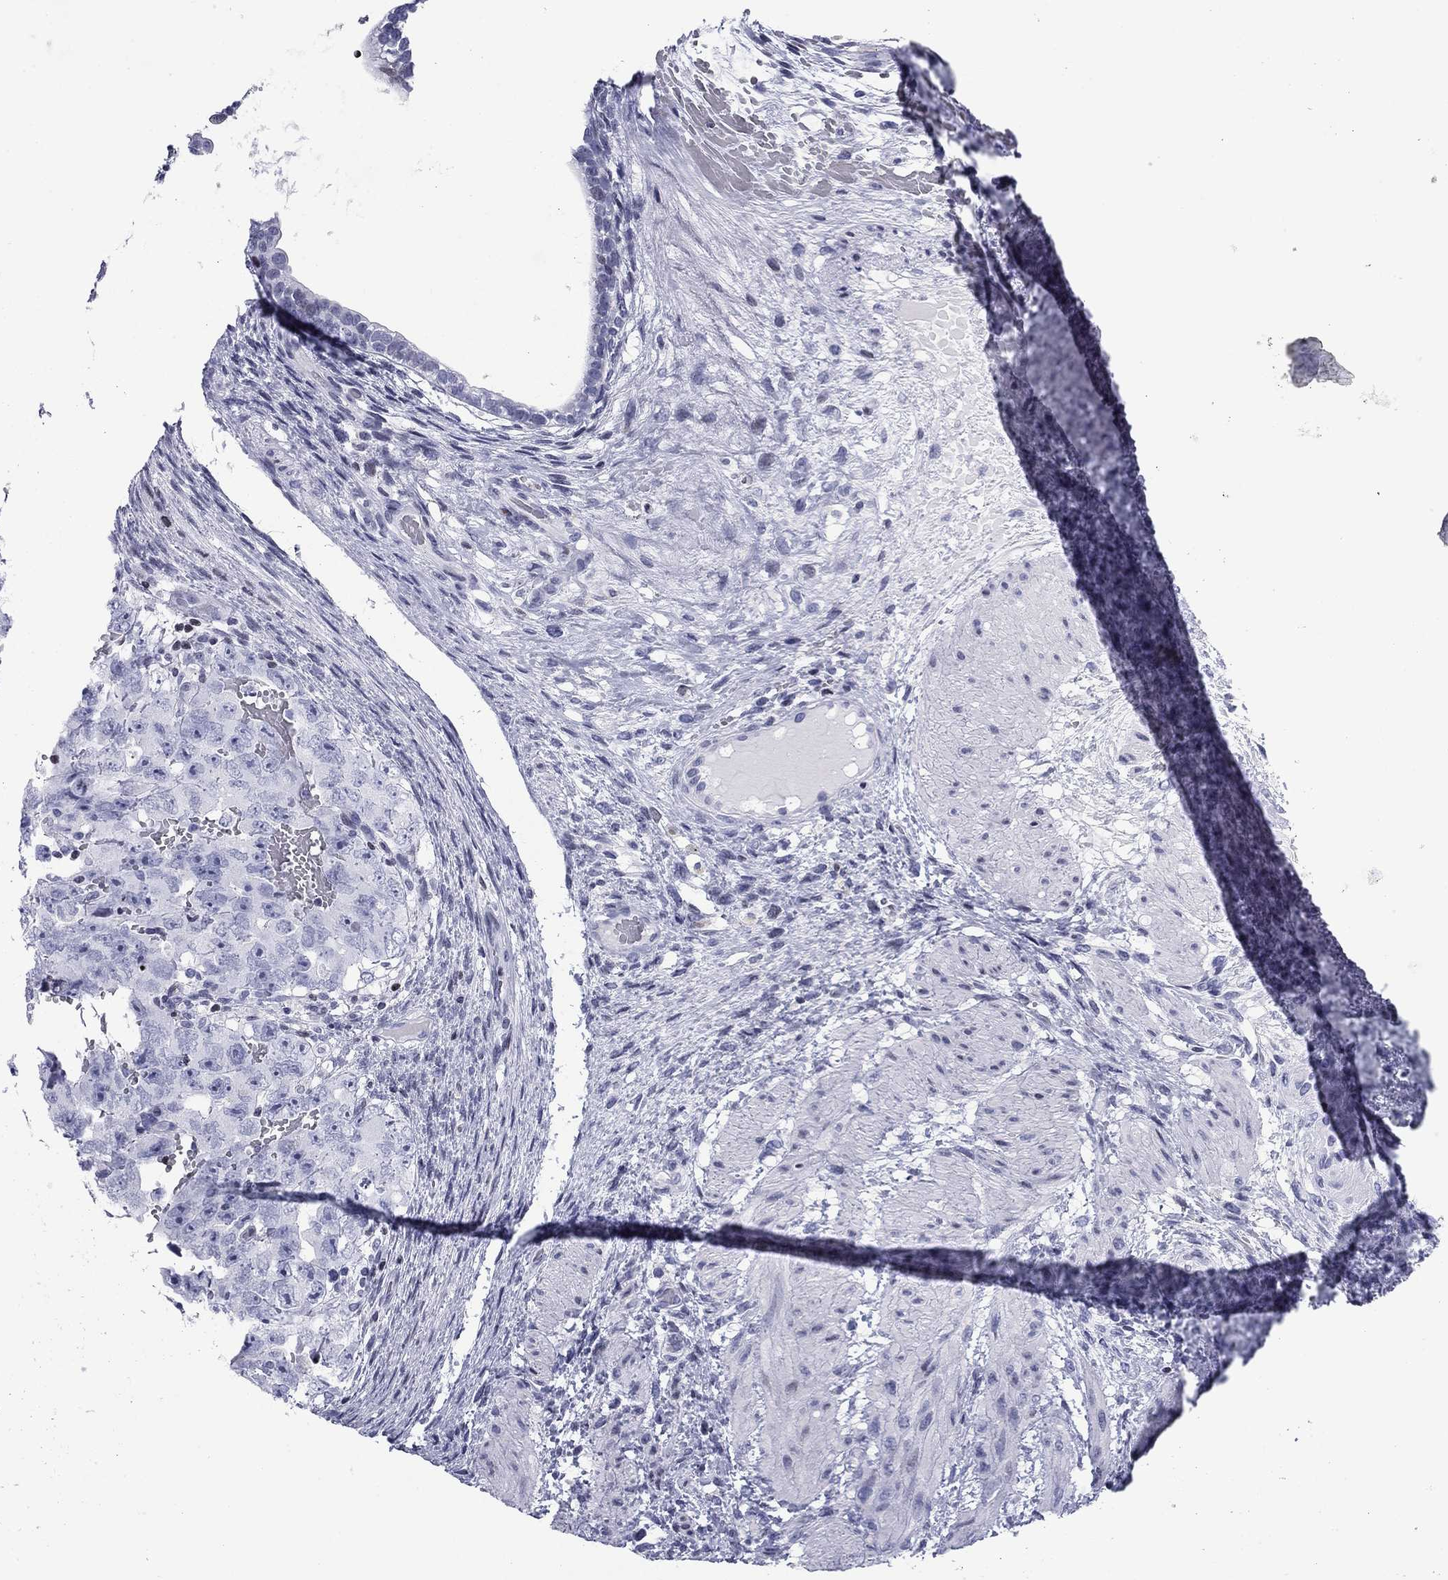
{"staining": {"intensity": "negative", "quantity": "none", "location": "none"}, "tissue": "testis cancer", "cell_type": "Tumor cells", "image_type": "cancer", "snomed": [{"axis": "morphology", "description": "Normal tissue, NOS"}, {"axis": "morphology", "description": "Carcinoma, Embryonal, NOS"}, {"axis": "topography", "description": "Testis"}, {"axis": "topography", "description": "Epididymis"}], "caption": "This photomicrograph is of testis embryonal carcinoma stained with immunohistochemistry (IHC) to label a protein in brown with the nuclei are counter-stained blue. There is no expression in tumor cells.", "gene": "CCDC144A", "patient": {"sex": "male", "age": 24}}